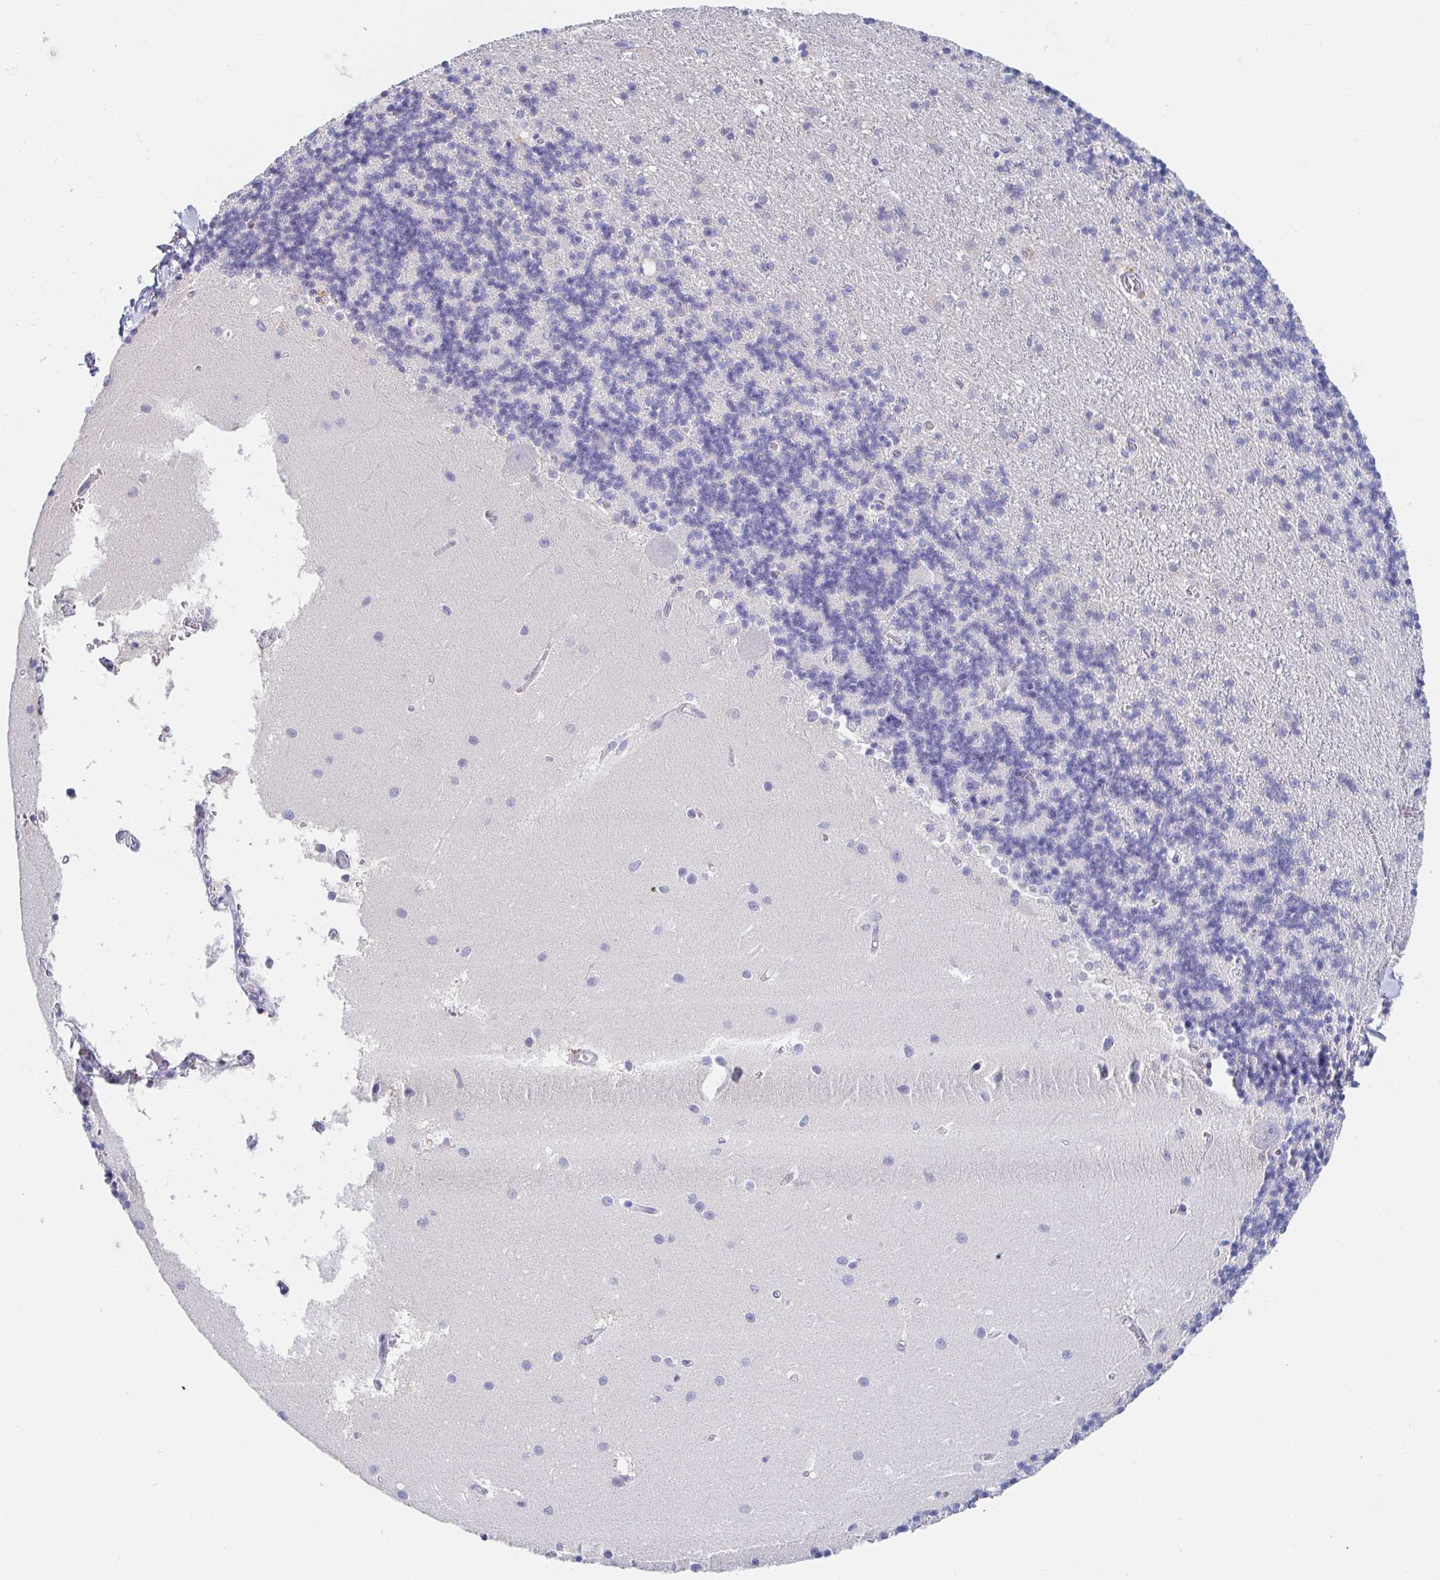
{"staining": {"intensity": "negative", "quantity": "none", "location": "none"}, "tissue": "cerebellum", "cell_type": "Cells in granular layer", "image_type": "normal", "snomed": [{"axis": "morphology", "description": "Normal tissue, NOS"}, {"axis": "topography", "description": "Cerebellum"}], "caption": "DAB immunohistochemical staining of normal human cerebellum reveals no significant expression in cells in granular layer. (Immunohistochemistry, brightfield microscopy, high magnification).", "gene": "PDE6B", "patient": {"sex": "male", "age": 54}}